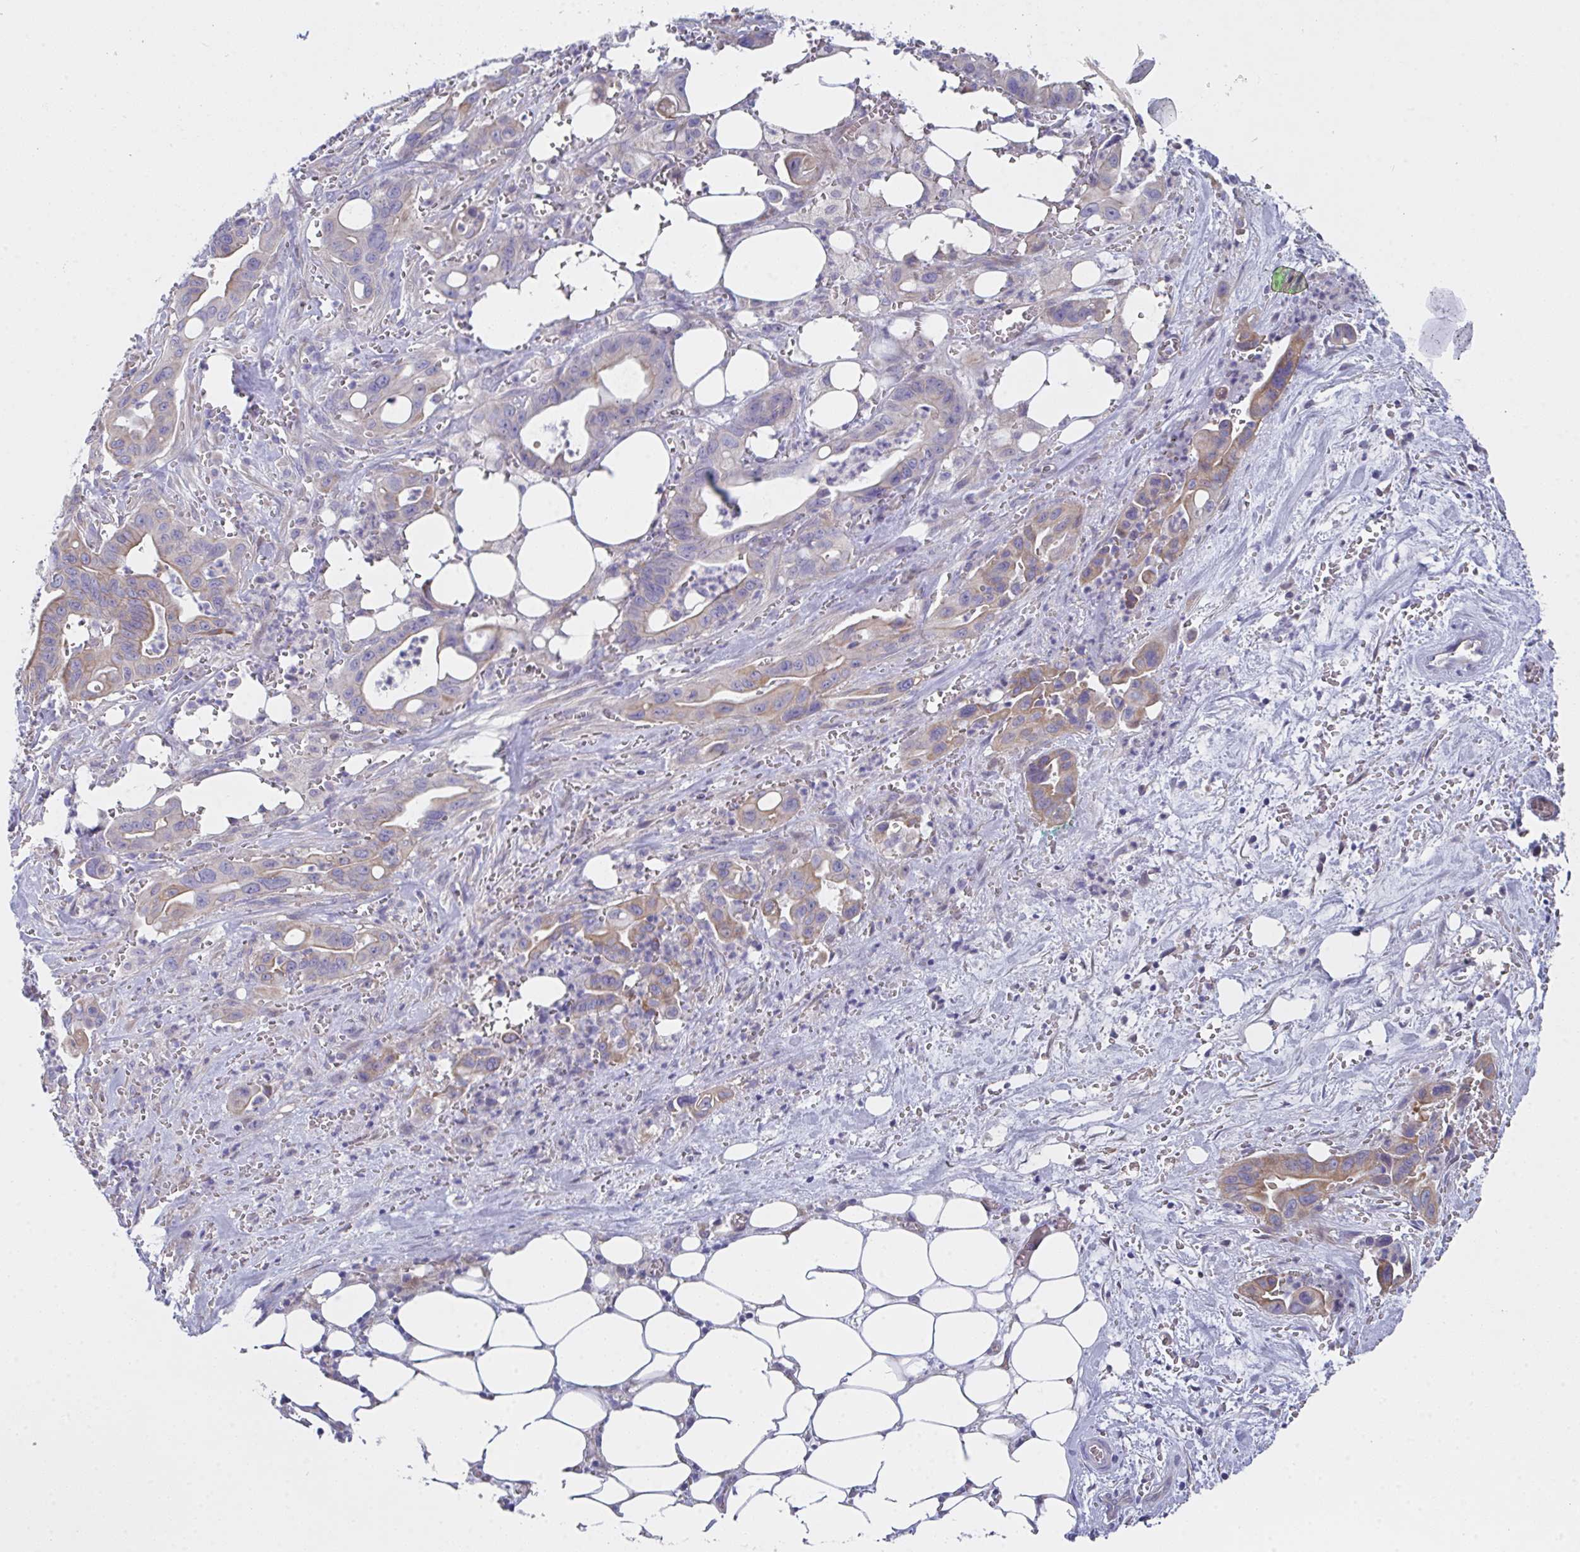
{"staining": {"intensity": "moderate", "quantity": "<25%", "location": "cytoplasmic/membranous"}, "tissue": "pancreatic cancer", "cell_type": "Tumor cells", "image_type": "cancer", "snomed": [{"axis": "morphology", "description": "Adenocarcinoma, NOS"}, {"axis": "topography", "description": "Pancreas"}], "caption": "Brown immunohistochemical staining in human pancreatic cancer shows moderate cytoplasmic/membranous positivity in about <25% of tumor cells.", "gene": "FBXO47", "patient": {"sex": "male", "age": 61}}